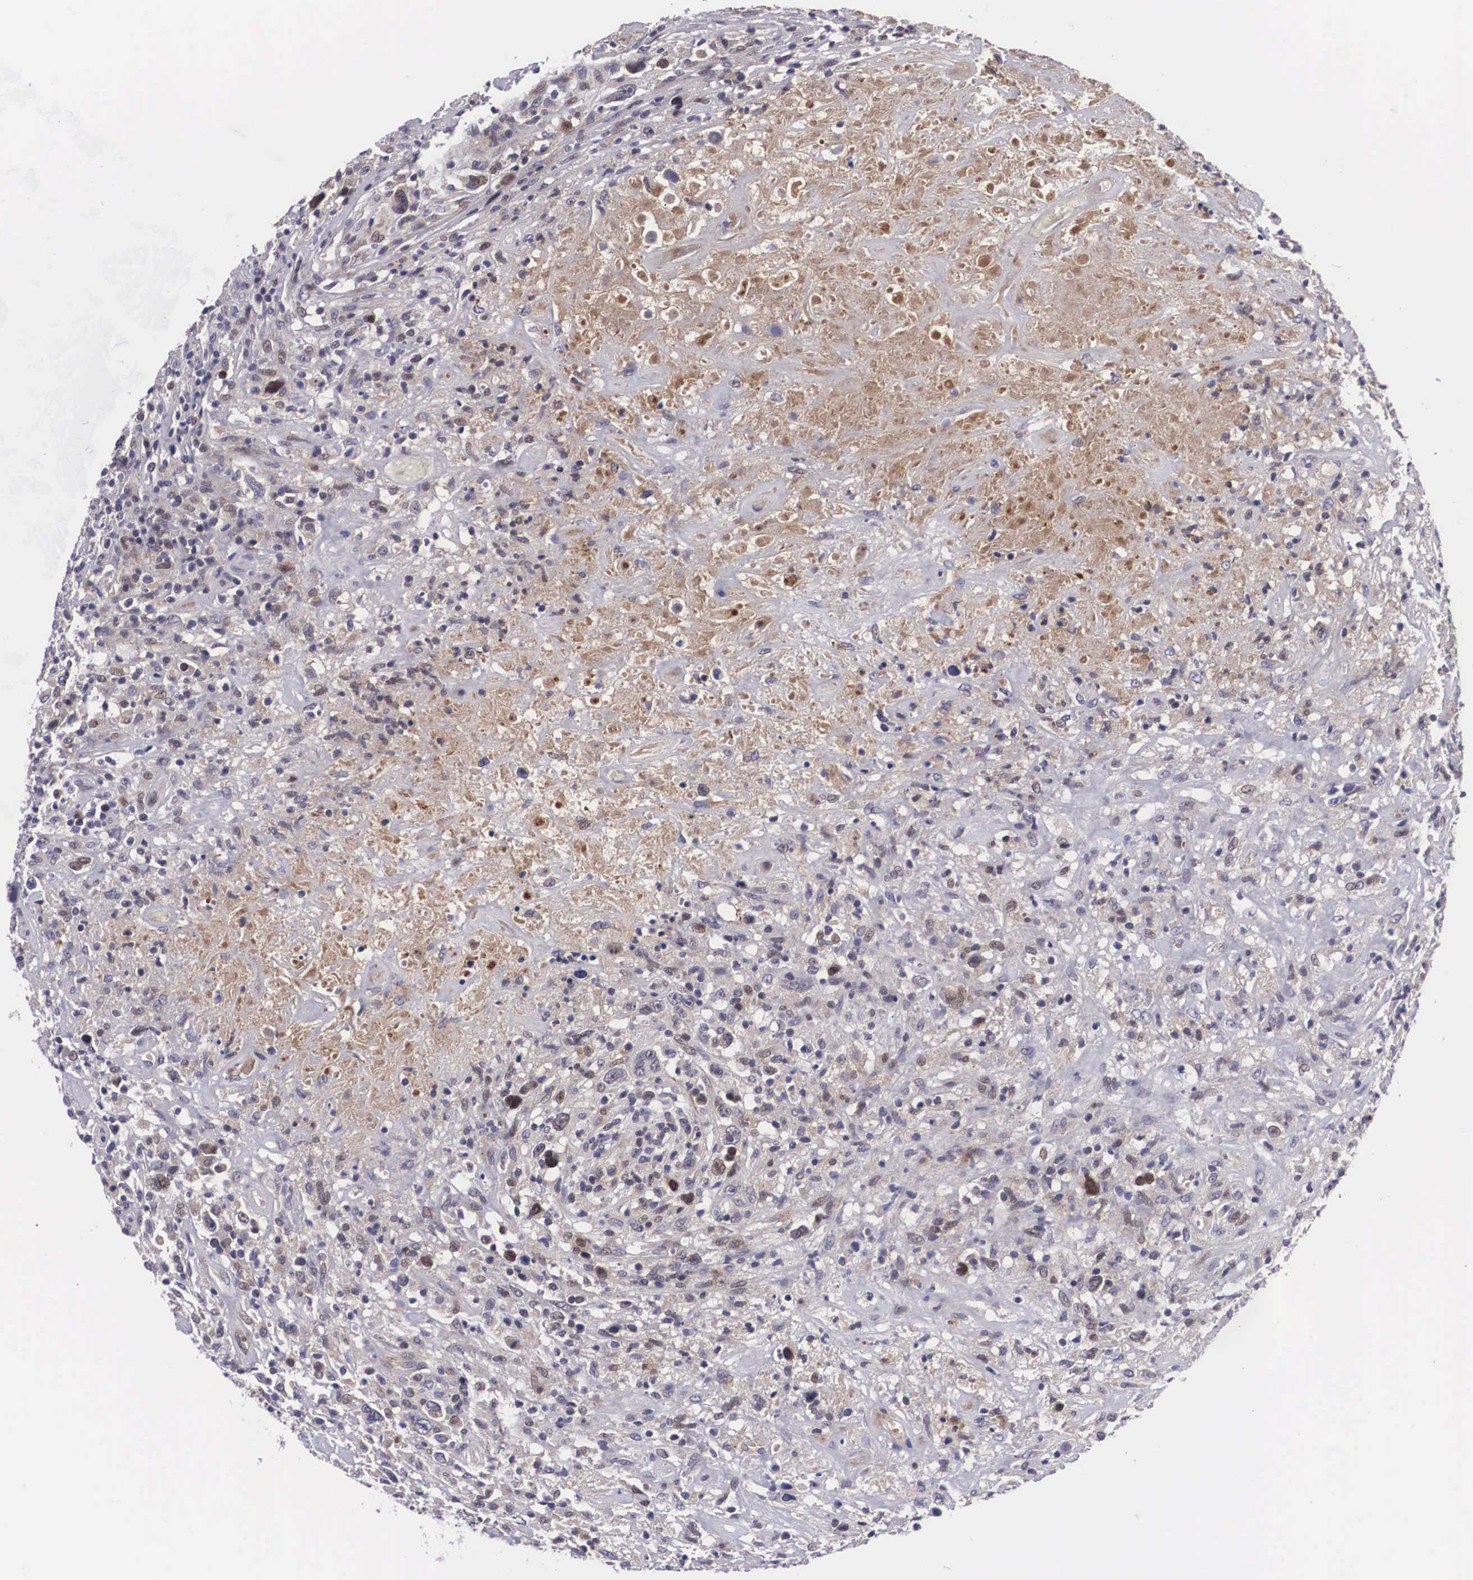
{"staining": {"intensity": "weak", "quantity": "<25%", "location": "nuclear"}, "tissue": "lymphoma", "cell_type": "Tumor cells", "image_type": "cancer", "snomed": [{"axis": "morphology", "description": "Hodgkin's disease, NOS"}, {"axis": "topography", "description": "Lymph node"}], "caption": "This photomicrograph is of lymphoma stained with immunohistochemistry (IHC) to label a protein in brown with the nuclei are counter-stained blue. There is no staining in tumor cells.", "gene": "EMID1", "patient": {"sex": "male", "age": 46}}